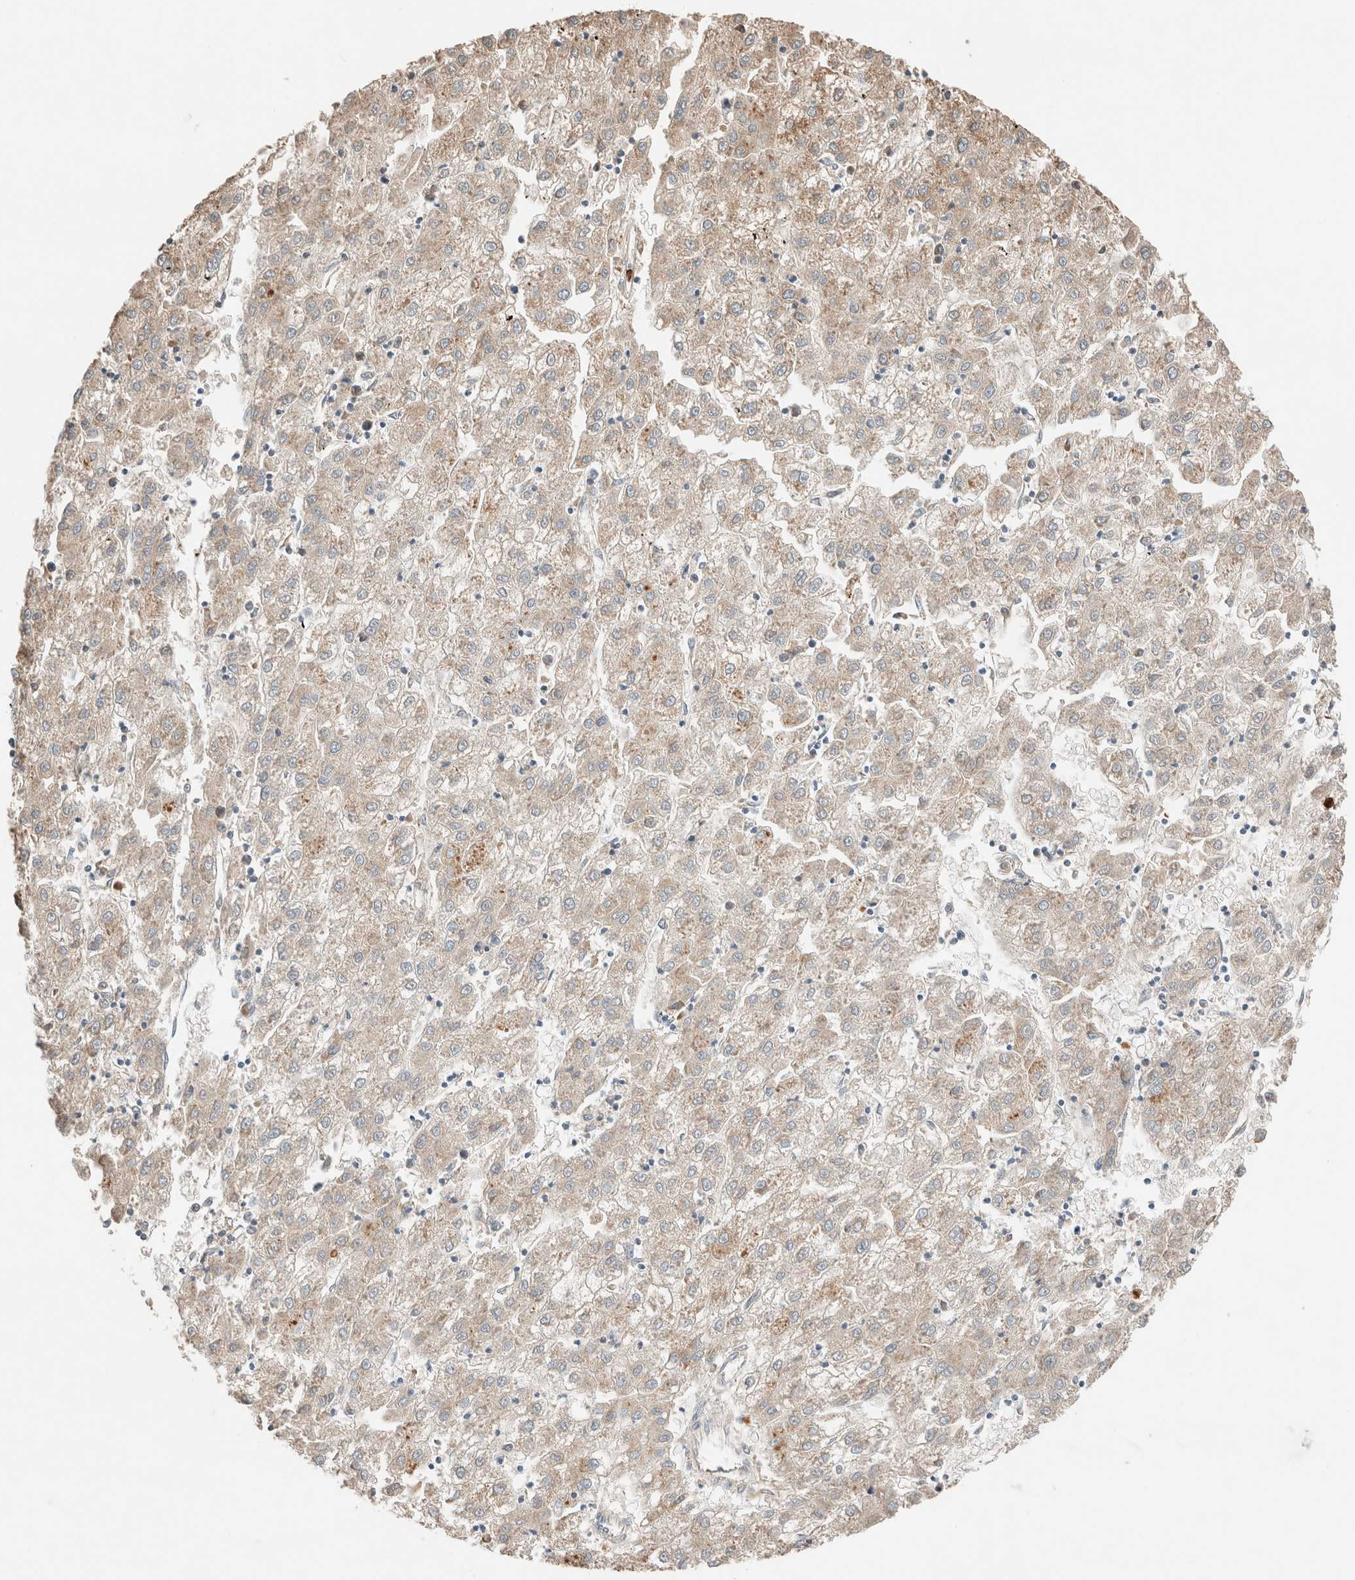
{"staining": {"intensity": "weak", "quantity": ">75%", "location": "cytoplasmic/membranous"}, "tissue": "liver cancer", "cell_type": "Tumor cells", "image_type": "cancer", "snomed": [{"axis": "morphology", "description": "Carcinoma, Hepatocellular, NOS"}, {"axis": "topography", "description": "Liver"}], "caption": "Liver cancer (hepatocellular carcinoma) tissue exhibits weak cytoplasmic/membranous staining in approximately >75% of tumor cells", "gene": "TUBD1", "patient": {"sex": "male", "age": 72}}